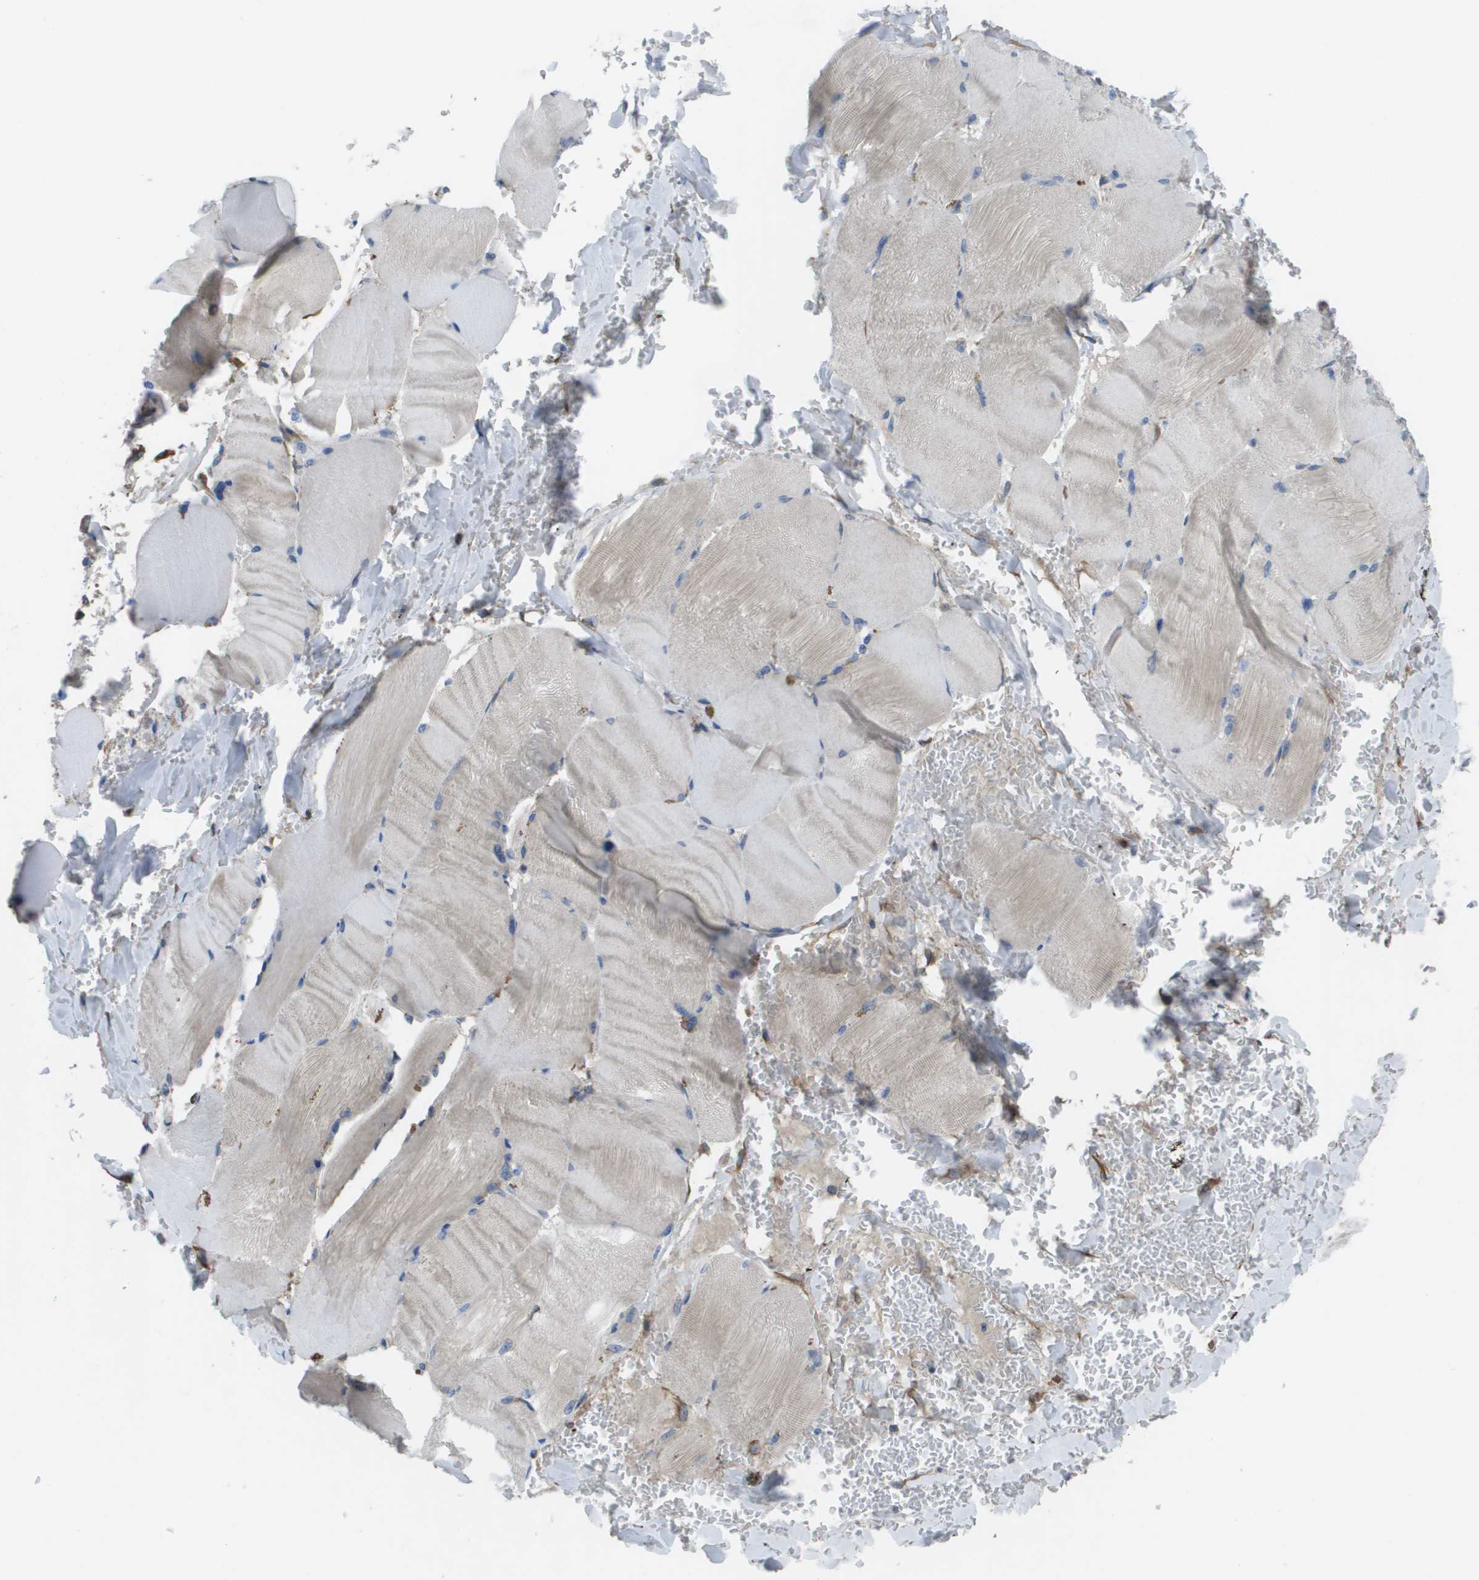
{"staining": {"intensity": "weak", "quantity": "<25%", "location": "cytoplasmic/membranous"}, "tissue": "skeletal muscle", "cell_type": "Myocytes", "image_type": "normal", "snomed": [{"axis": "morphology", "description": "Normal tissue, NOS"}, {"axis": "topography", "description": "Skin"}, {"axis": "topography", "description": "Skeletal muscle"}], "caption": "This is an immunohistochemistry (IHC) micrograph of normal human skeletal muscle. There is no positivity in myocytes.", "gene": "CLCN2", "patient": {"sex": "male", "age": 83}}